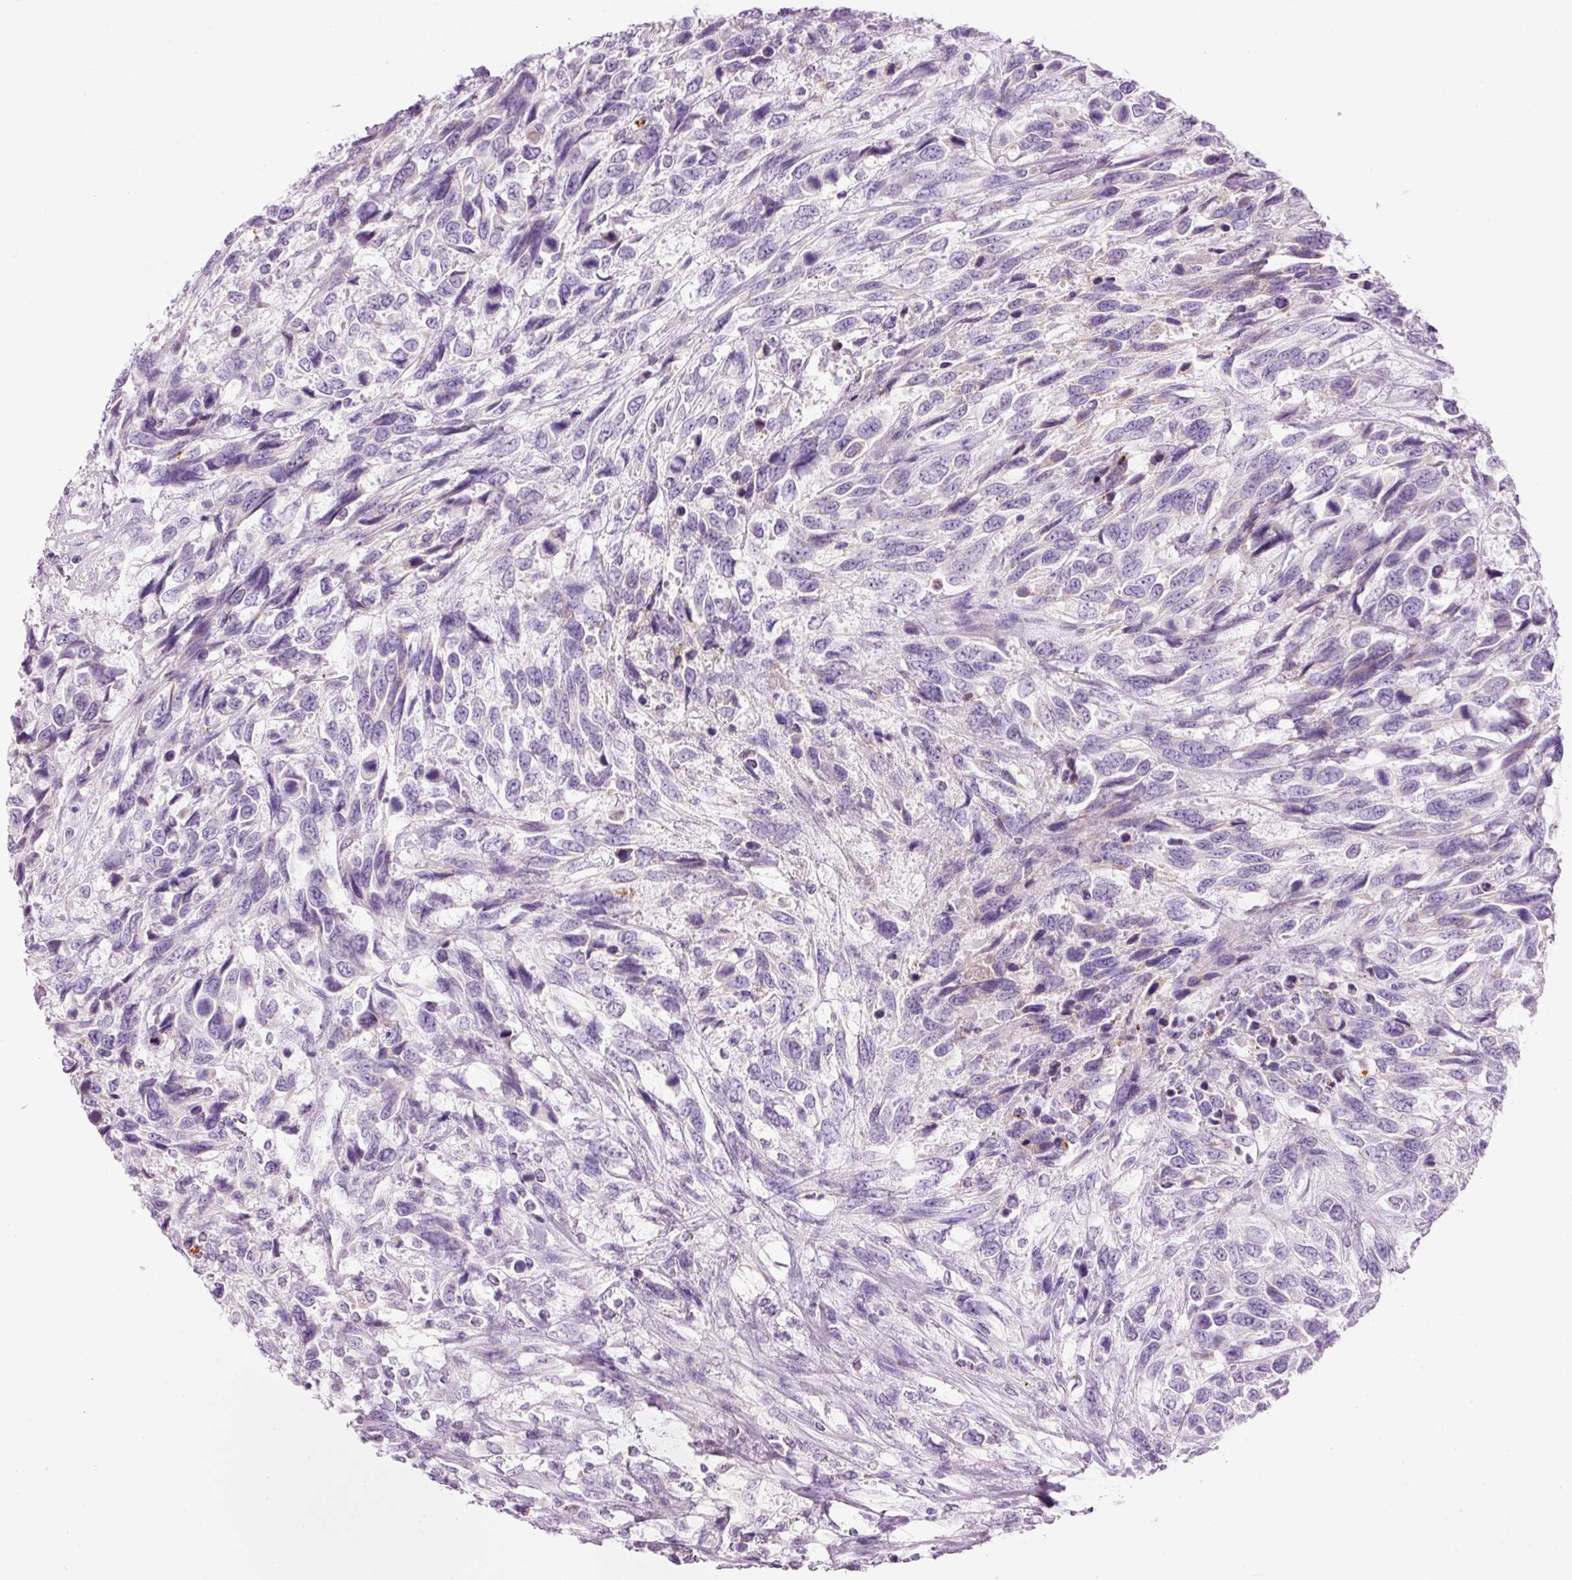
{"staining": {"intensity": "negative", "quantity": "none", "location": "none"}, "tissue": "urothelial cancer", "cell_type": "Tumor cells", "image_type": "cancer", "snomed": [{"axis": "morphology", "description": "Urothelial carcinoma, High grade"}, {"axis": "topography", "description": "Urinary bladder"}], "caption": "Photomicrograph shows no protein expression in tumor cells of urothelial carcinoma (high-grade) tissue. Brightfield microscopy of immunohistochemistry (IHC) stained with DAB (brown) and hematoxylin (blue), captured at high magnification.", "gene": "CARD16", "patient": {"sex": "female", "age": 70}}